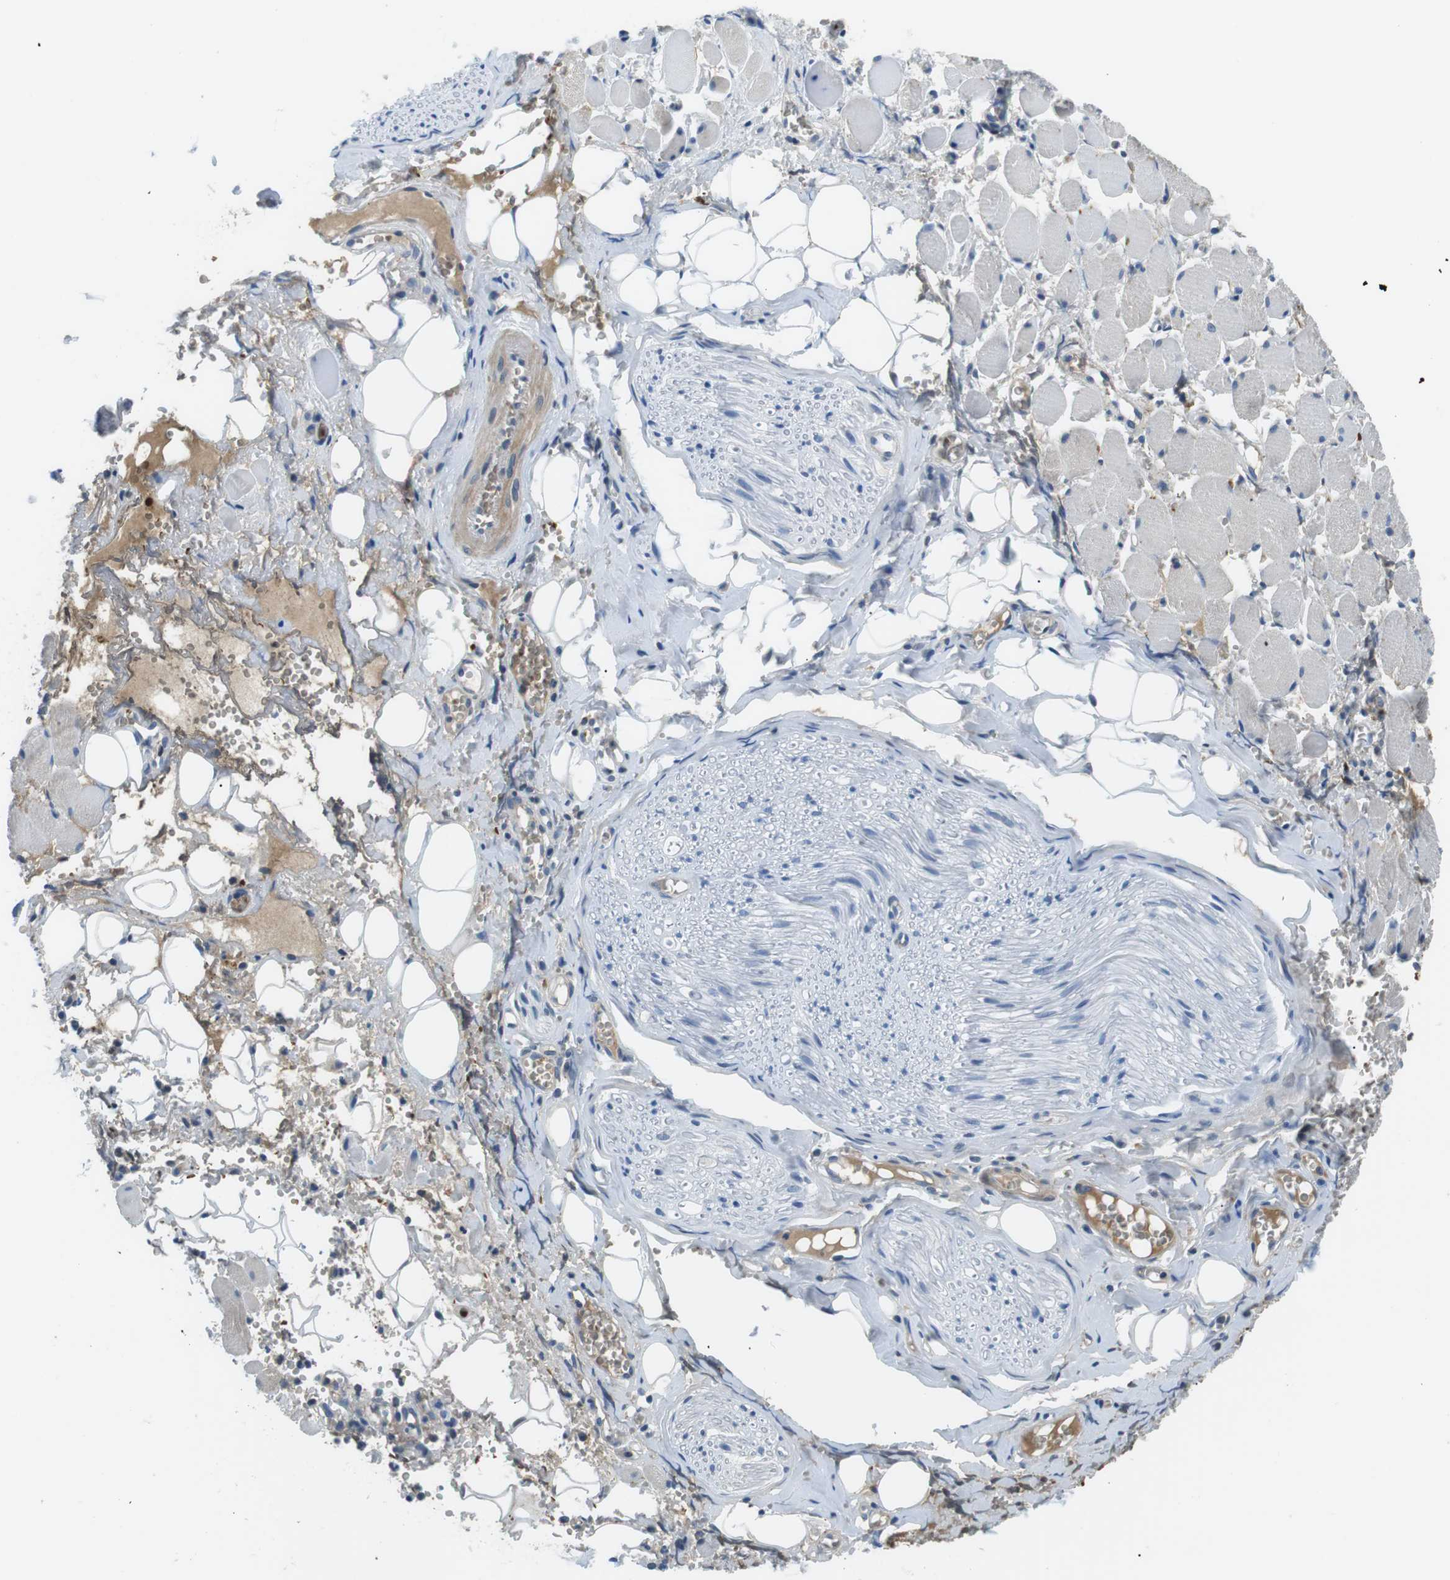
{"staining": {"intensity": "negative", "quantity": "none", "location": "none"}, "tissue": "adipose tissue", "cell_type": "Adipocytes", "image_type": "normal", "snomed": [{"axis": "morphology", "description": "Squamous cell carcinoma, NOS"}, {"axis": "topography", "description": "Oral tissue"}, {"axis": "topography", "description": "Head-Neck"}], "caption": "This is an IHC photomicrograph of unremarkable human adipose tissue. There is no staining in adipocytes.", "gene": "WSCD1", "patient": {"sex": "female", "age": 50}}